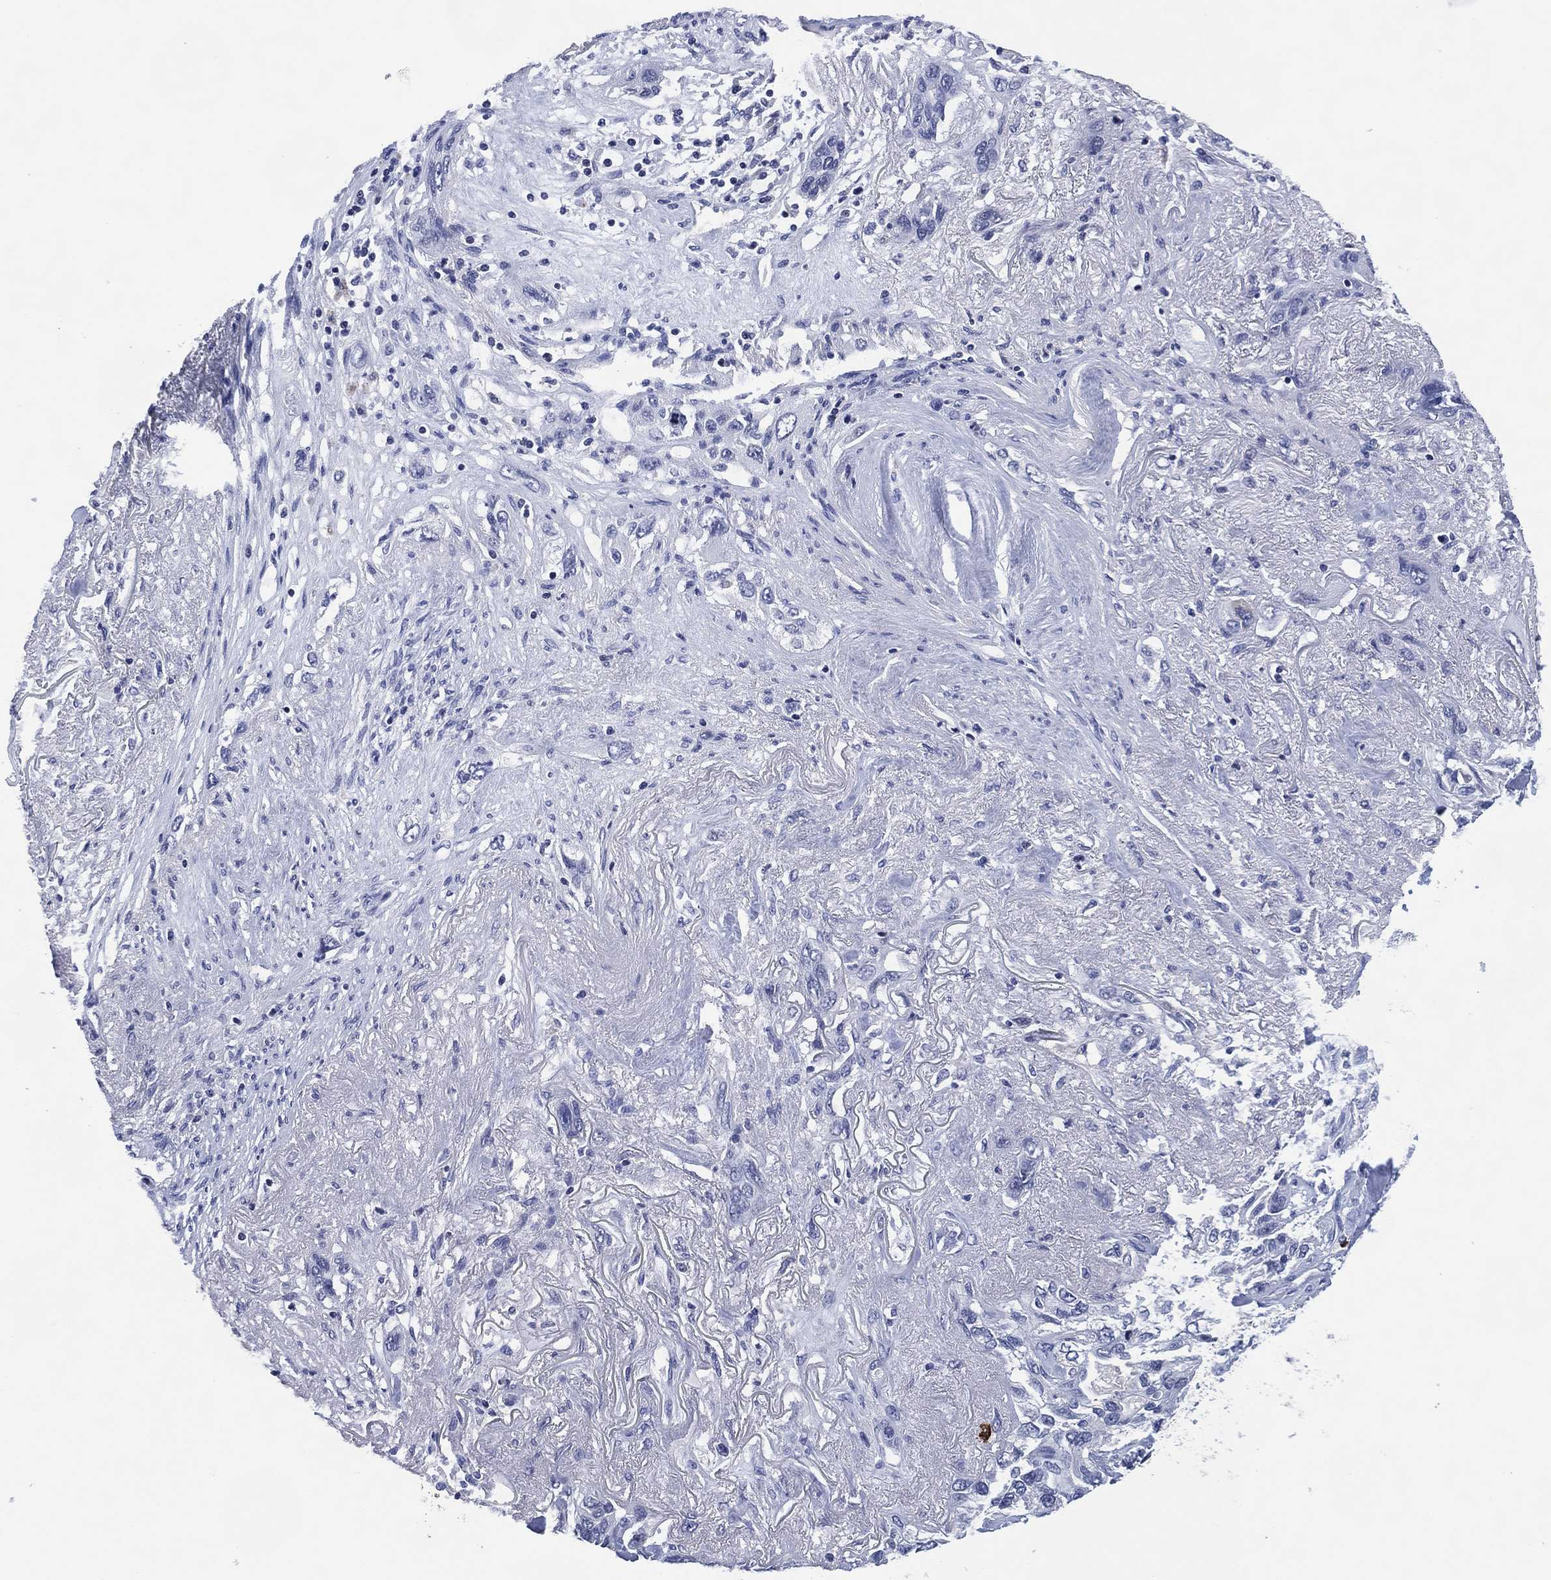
{"staining": {"intensity": "negative", "quantity": "none", "location": "none"}, "tissue": "lung cancer", "cell_type": "Tumor cells", "image_type": "cancer", "snomed": [{"axis": "morphology", "description": "Squamous cell carcinoma, NOS"}, {"axis": "topography", "description": "Lung"}], "caption": "Immunohistochemical staining of lung cancer shows no significant staining in tumor cells.", "gene": "USP26", "patient": {"sex": "female", "age": 70}}